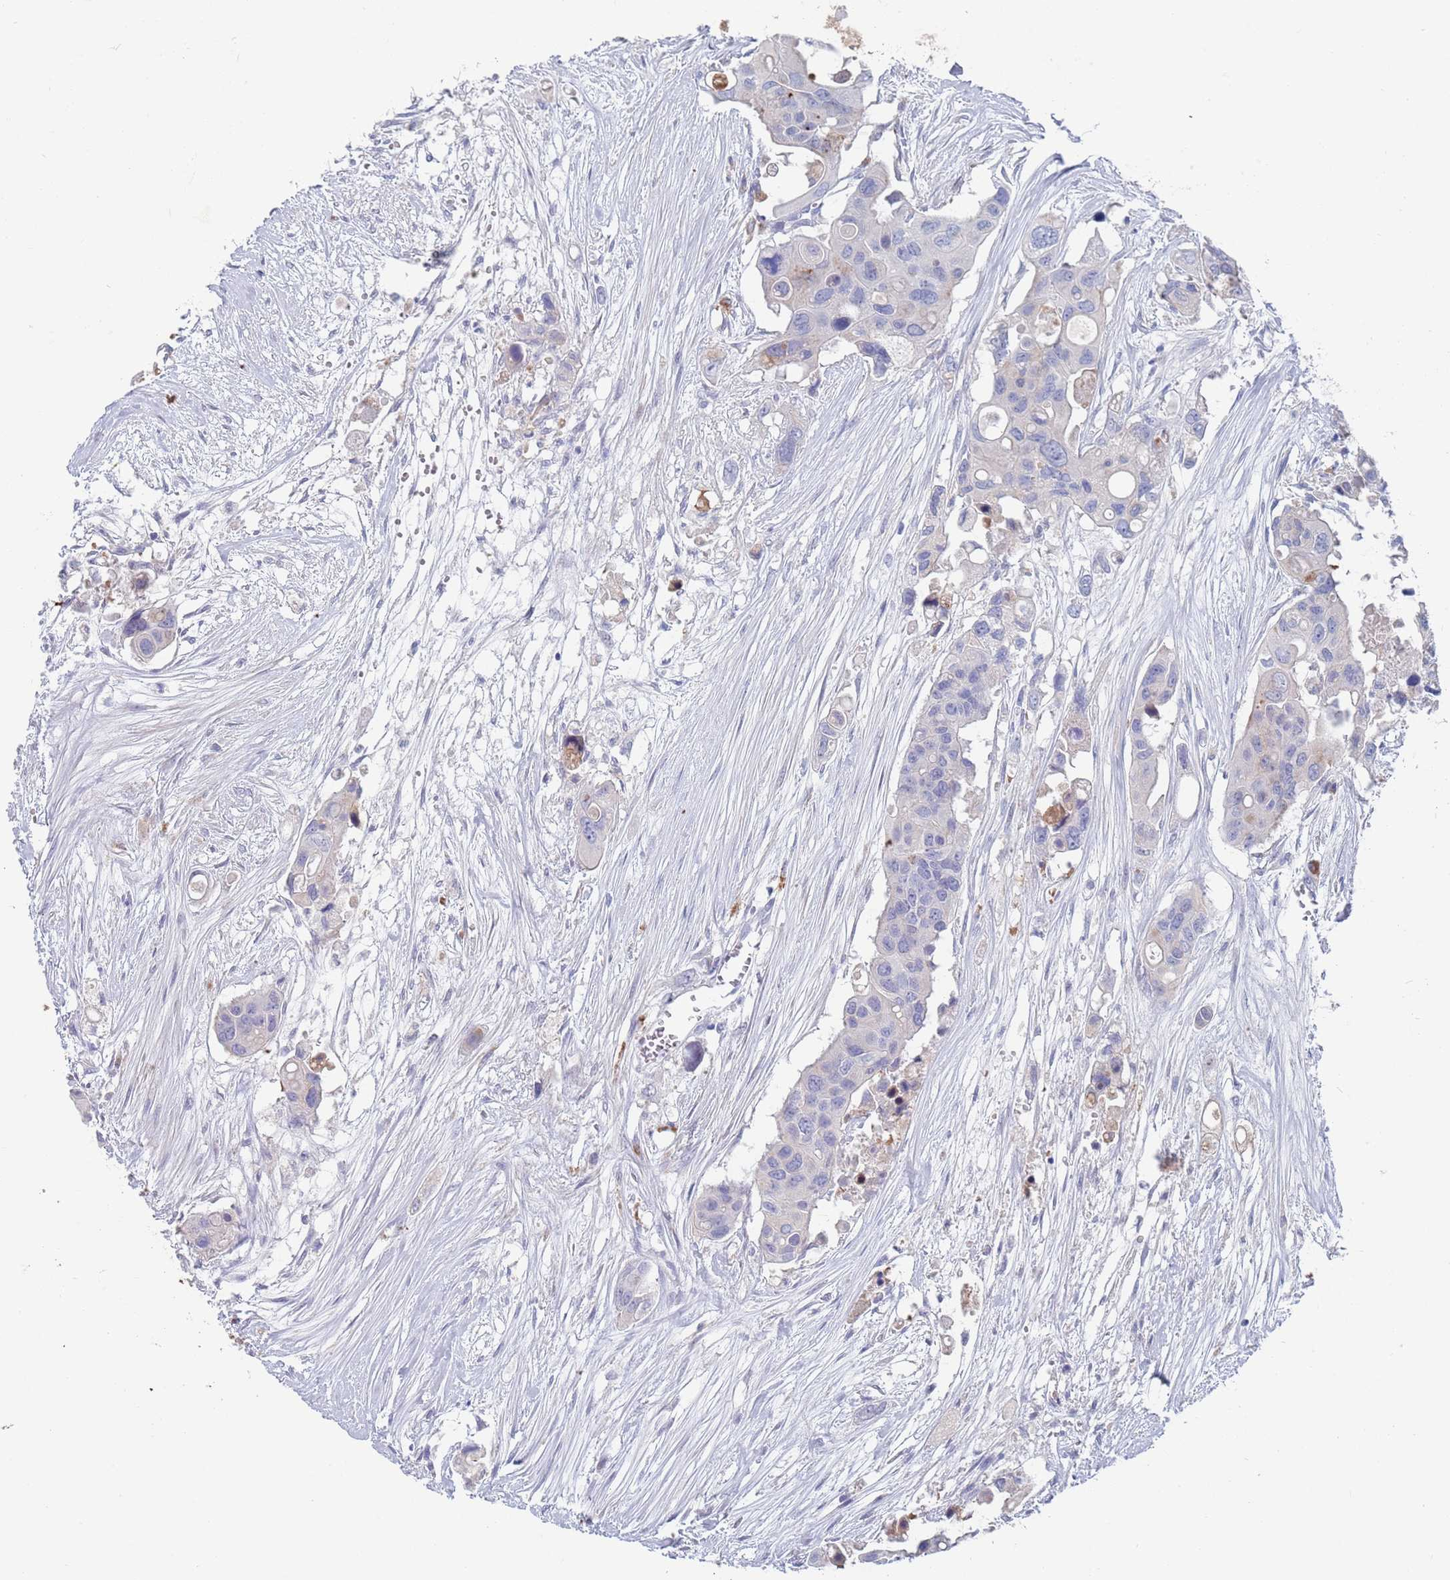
{"staining": {"intensity": "negative", "quantity": "none", "location": "none"}, "tissue": "colorectal cancer", "cell_type": "Tumor cells", "image_type": "cancer", "snomed": [{"axis": "morphology", "description": "Adenocarcinoma, NOS"}, {"axis": "topography", "description": "Colon"}], "caption": "Photomicrograph shows no significant protein staining in tumor cells of colorectal cancer (adenocarcinoma). Nuclei are stained in blue.", "gene": "FUCA1", "patient": {"sex": "male", "age": 77}}